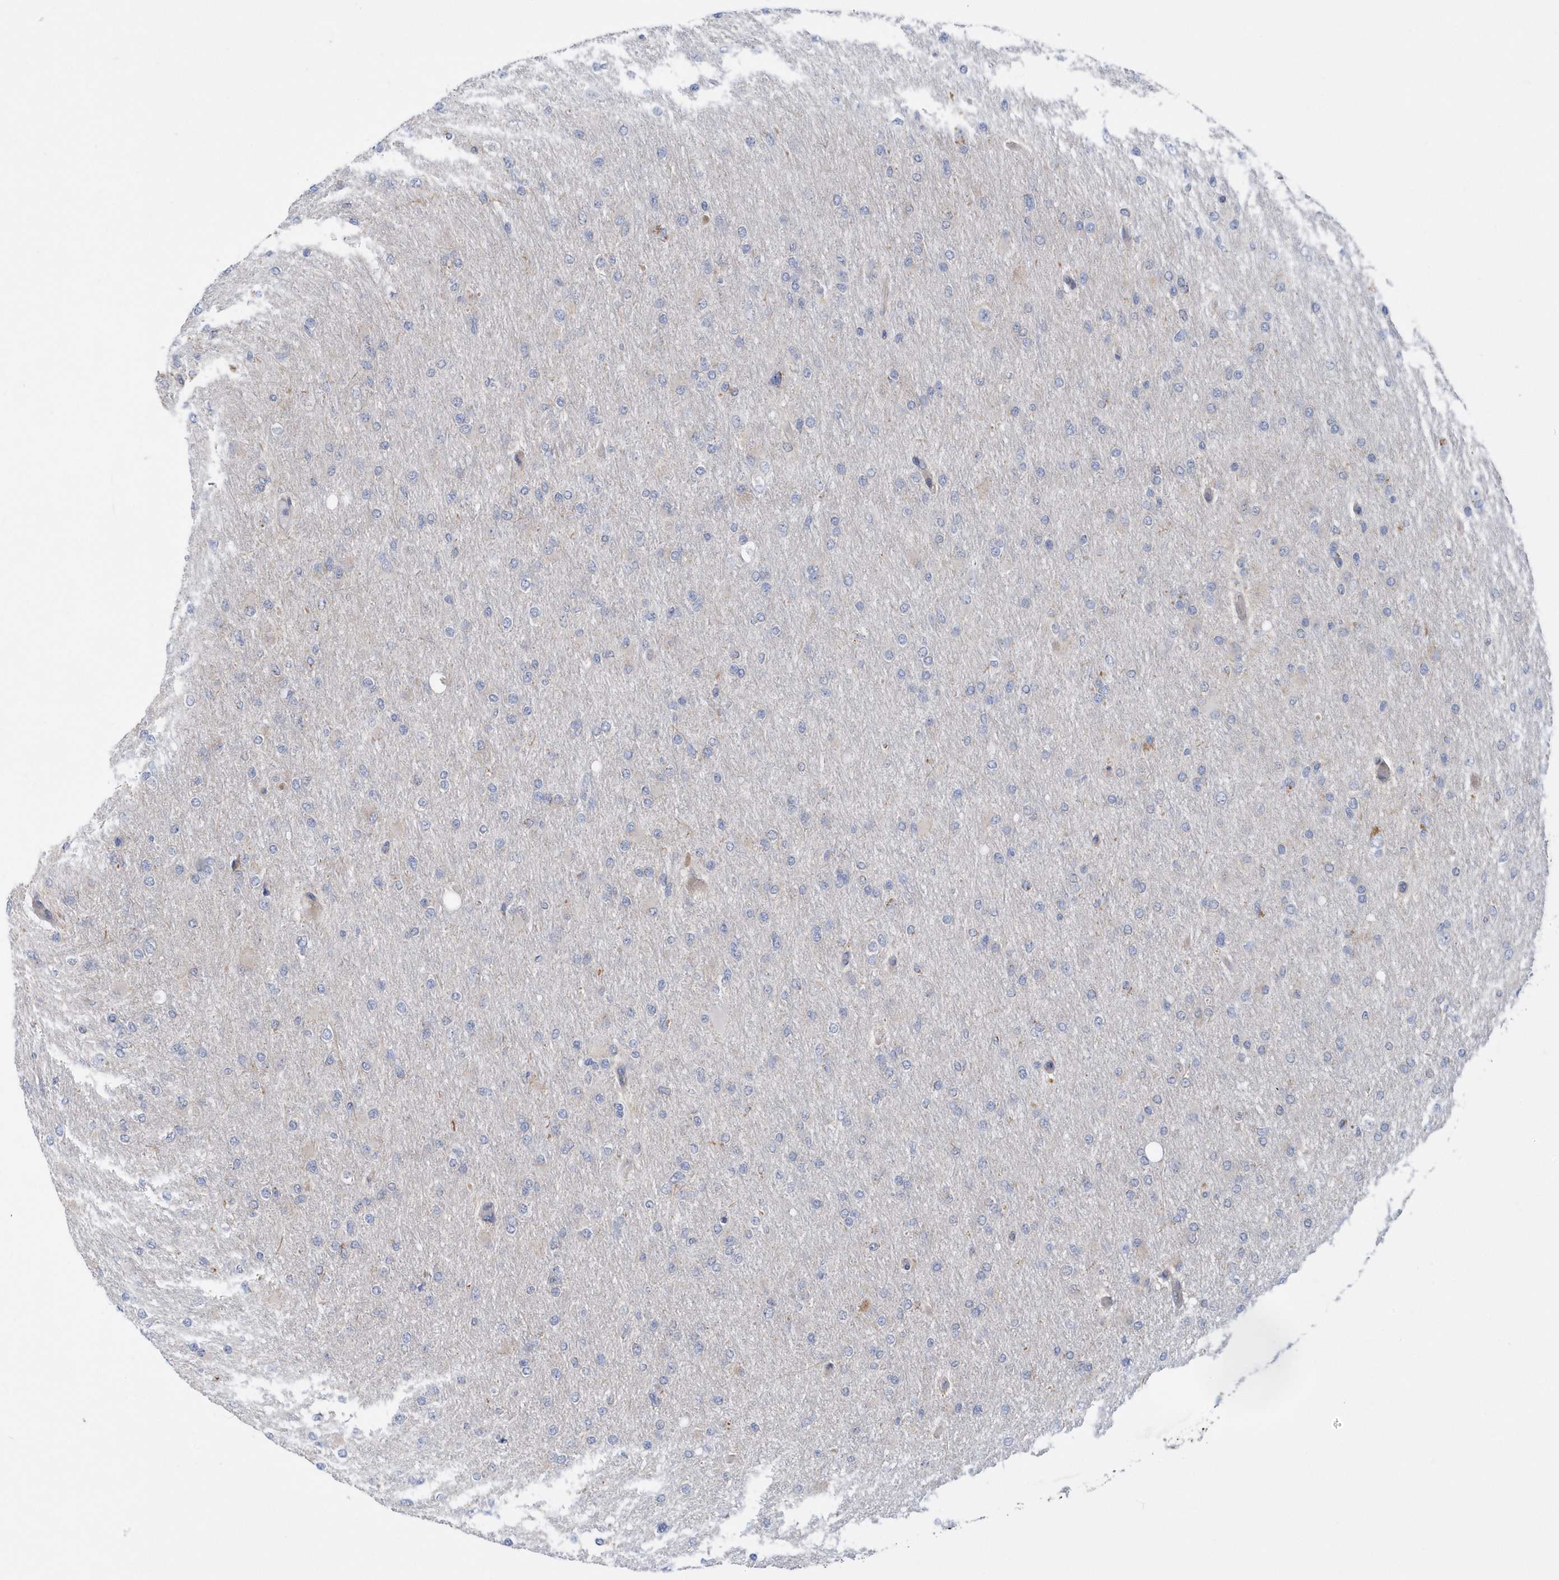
{"staining": {"intensity": "negative", "quantity": "none", "location": "none"}, "tissue": "glioma", "cell_type": "Tumor cells", "image_type": "cancer", "snomed": [{"axis": "morphology", "description": "Glioma, malignant, High grade"}, {"axis": "topography", "description": "Cerebral cortex"}], "caption": "IHC of human glioma demonstrates no positivity in tumor cells.", "gene": "VWA5B2", "patient": {"sex": "female", "age": 36}}